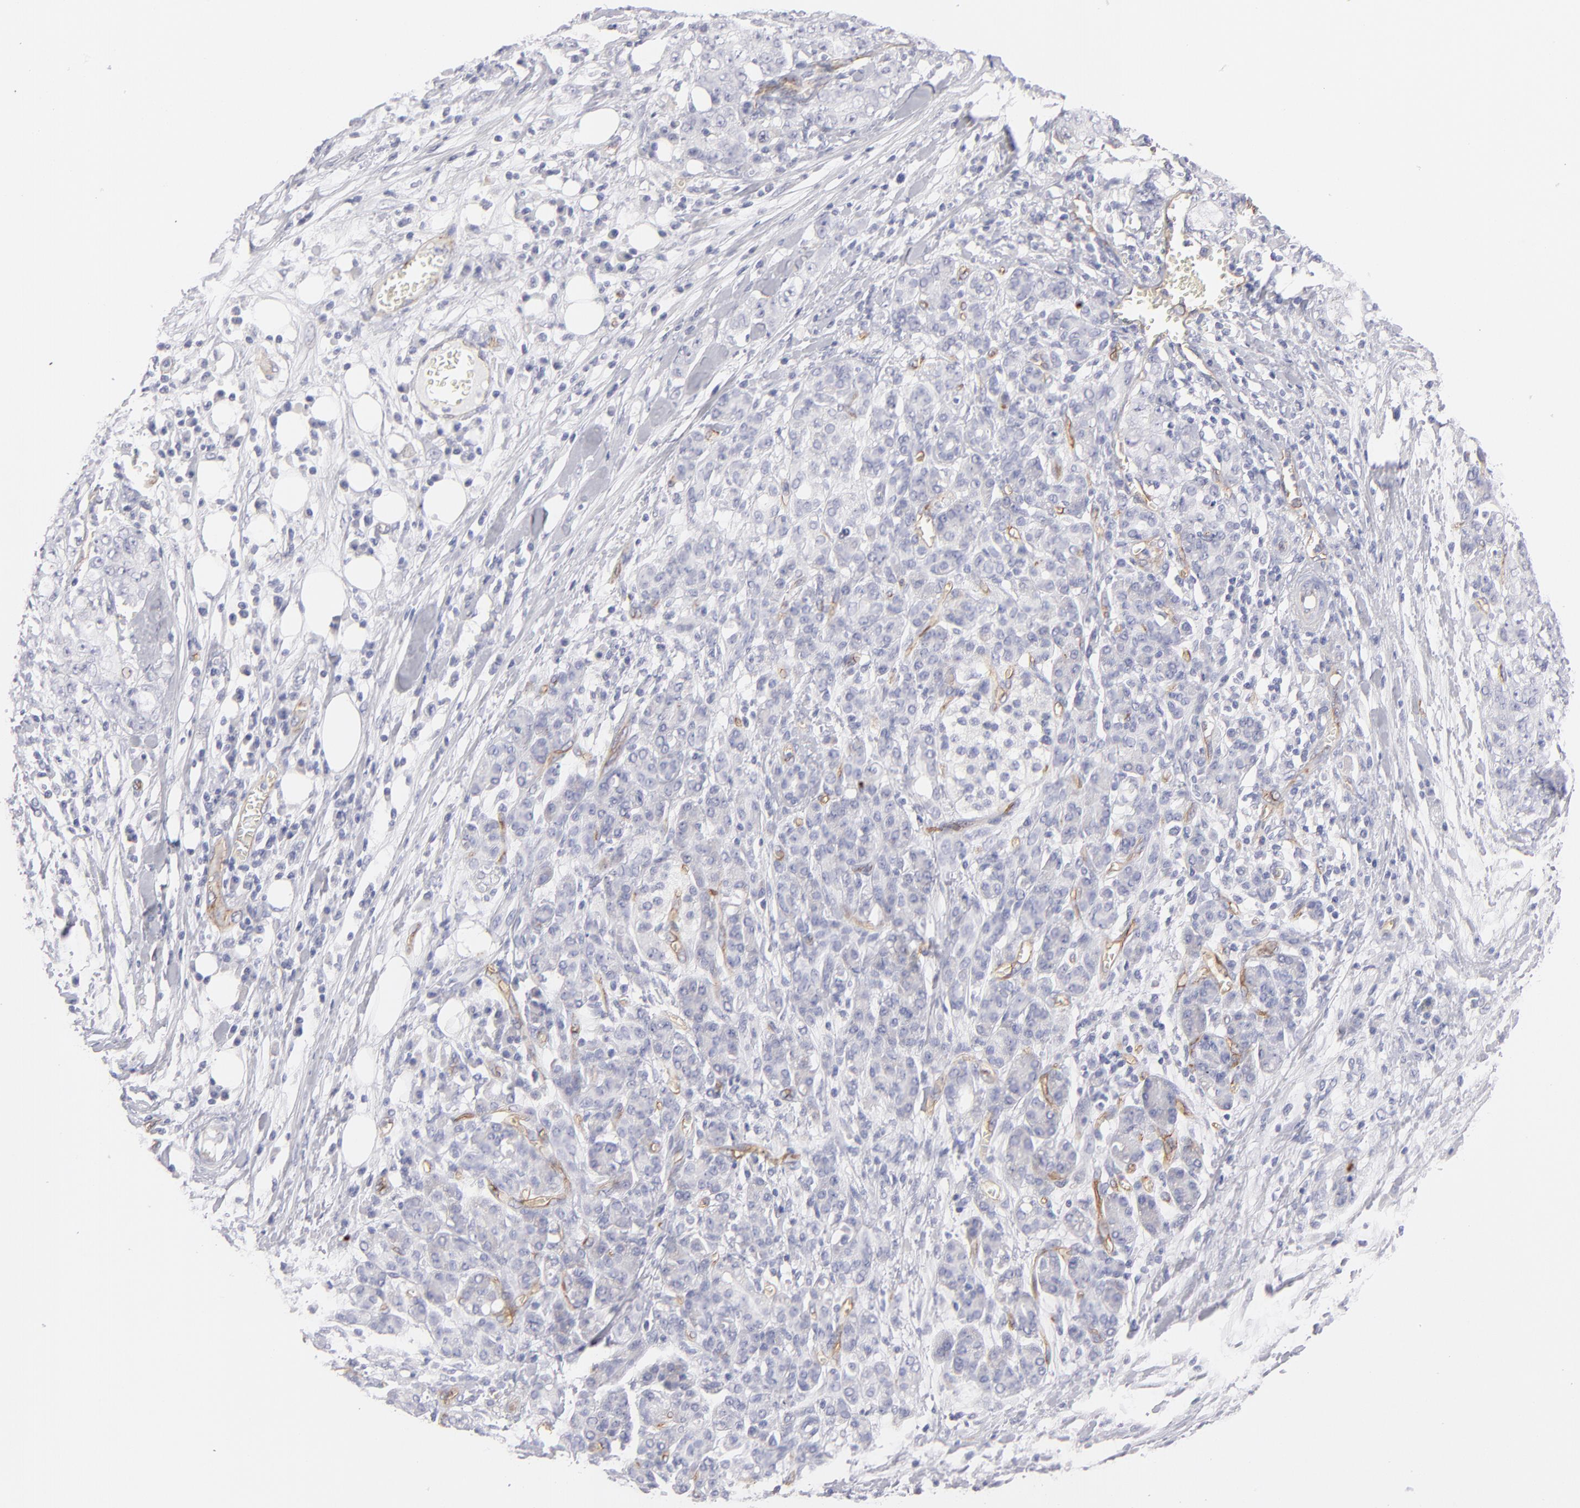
{"staining": {"intensity": "negative", "quantity": "none", "location": "none"}, "tissue": "pancreatic cancer", "cell_type": "Tumor cells", "image_type": "cancer", "snomed": [{"axis": "morphology", "description": "Adenocarcinoma, NOS"}, {"axis": "topography", "description": "Pancreas"}], "caption": "Immunohistochemistry (IHC) of adenocarcinoma (pancreatic) shows no expression in tumor cells.", "gene": "PLVAP", "patient": {"sex": "female", "age": 73}}